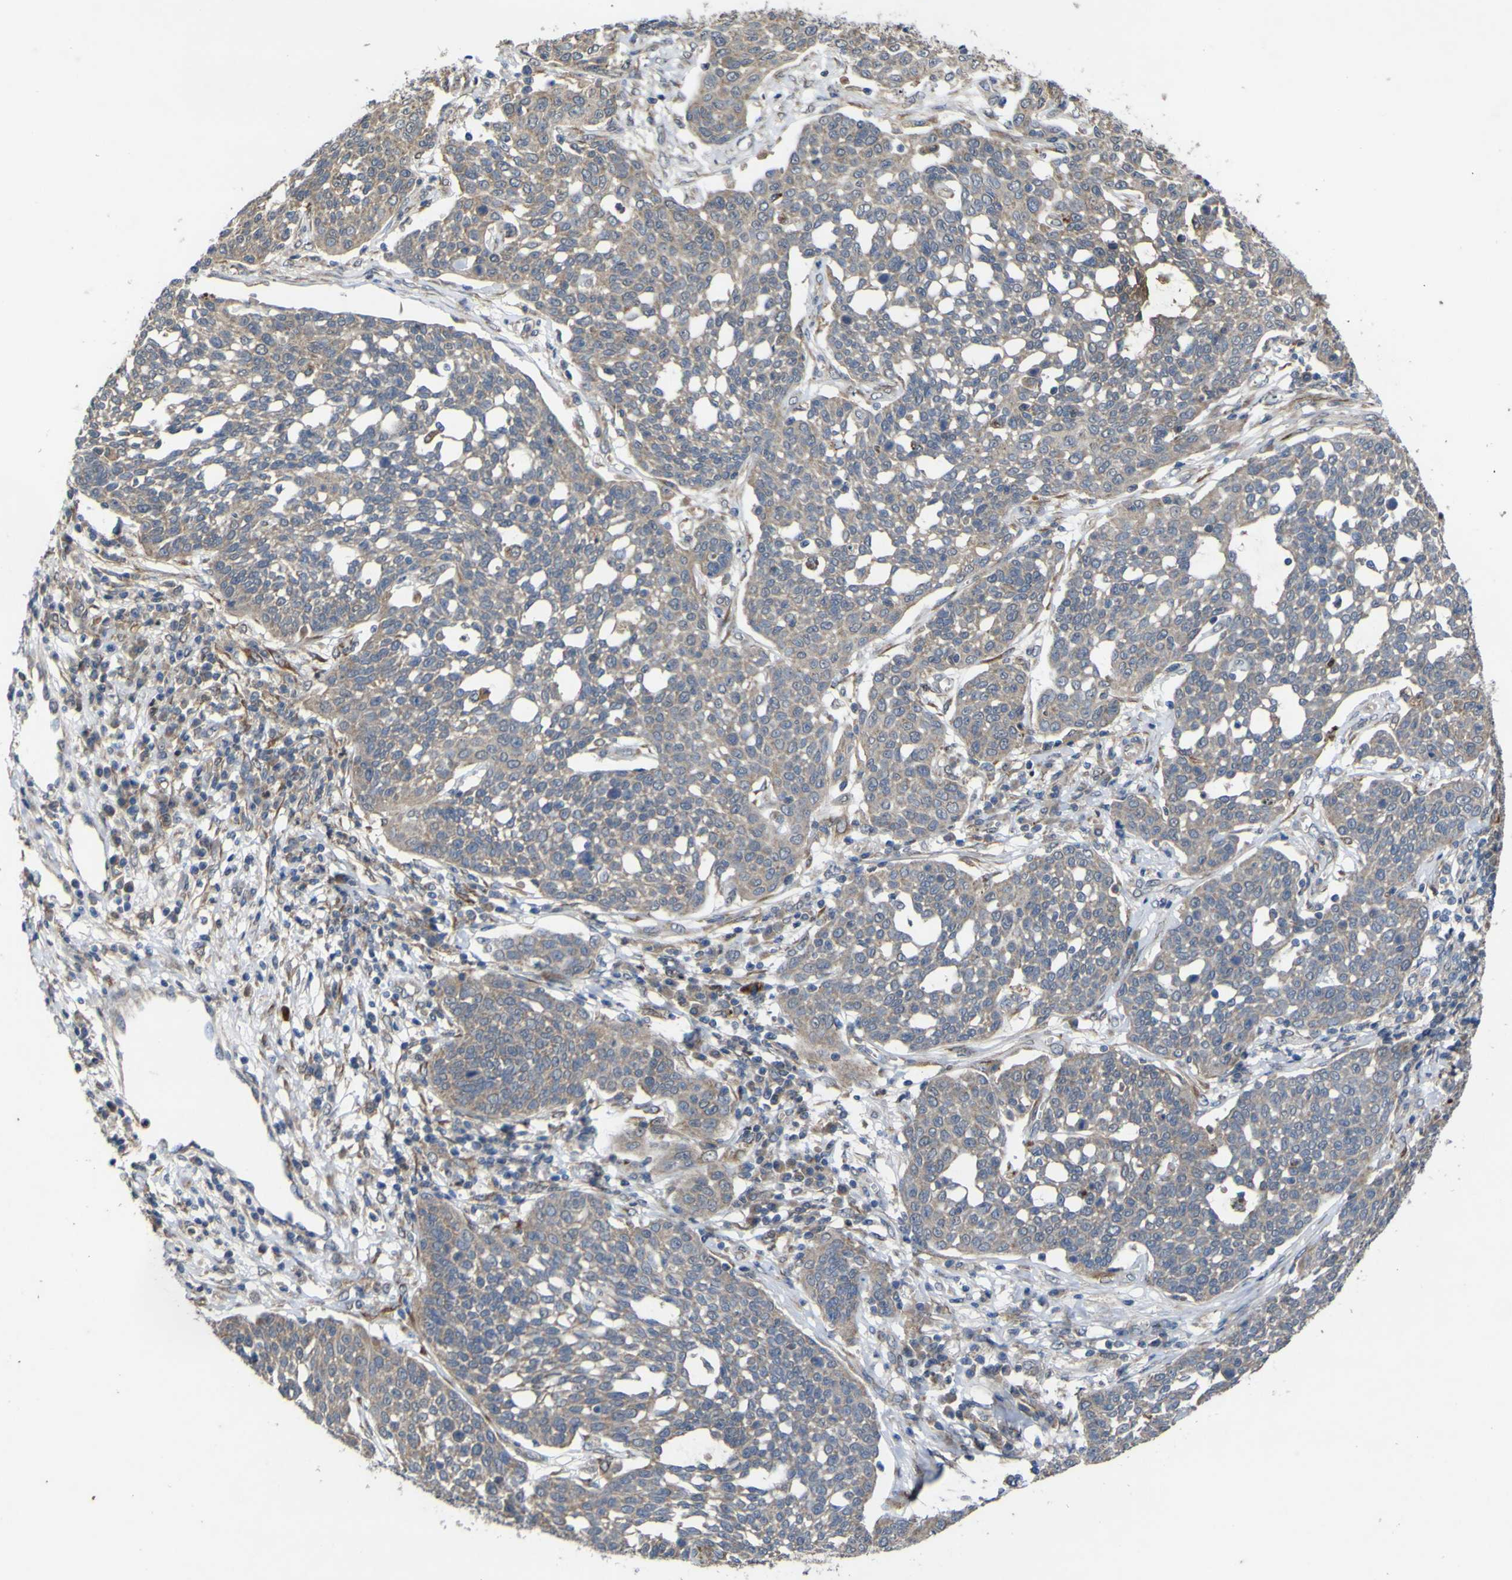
{"staining": {"intensity": "weak", "quantity": ">75%", "location": "cytoplasmic/membranous"}, "tissue": "cervical cancer", "cell_type": "Tumor cells", "image_type": "cancer", "snomed": [{"axis": "morphology", "description": "Squamous cell carcinoma, NOS"}, {"axis": "topography", "description": "Cervix"}], "caption": "Protein expression analysis of human cervical cancer (squamous cell carcinoma) reveals weak cytoplasmic/membranous staining in about >75% of tumor cells.", "gene": "IRAK2", "patient": {"sex": "female", "age": 34}}